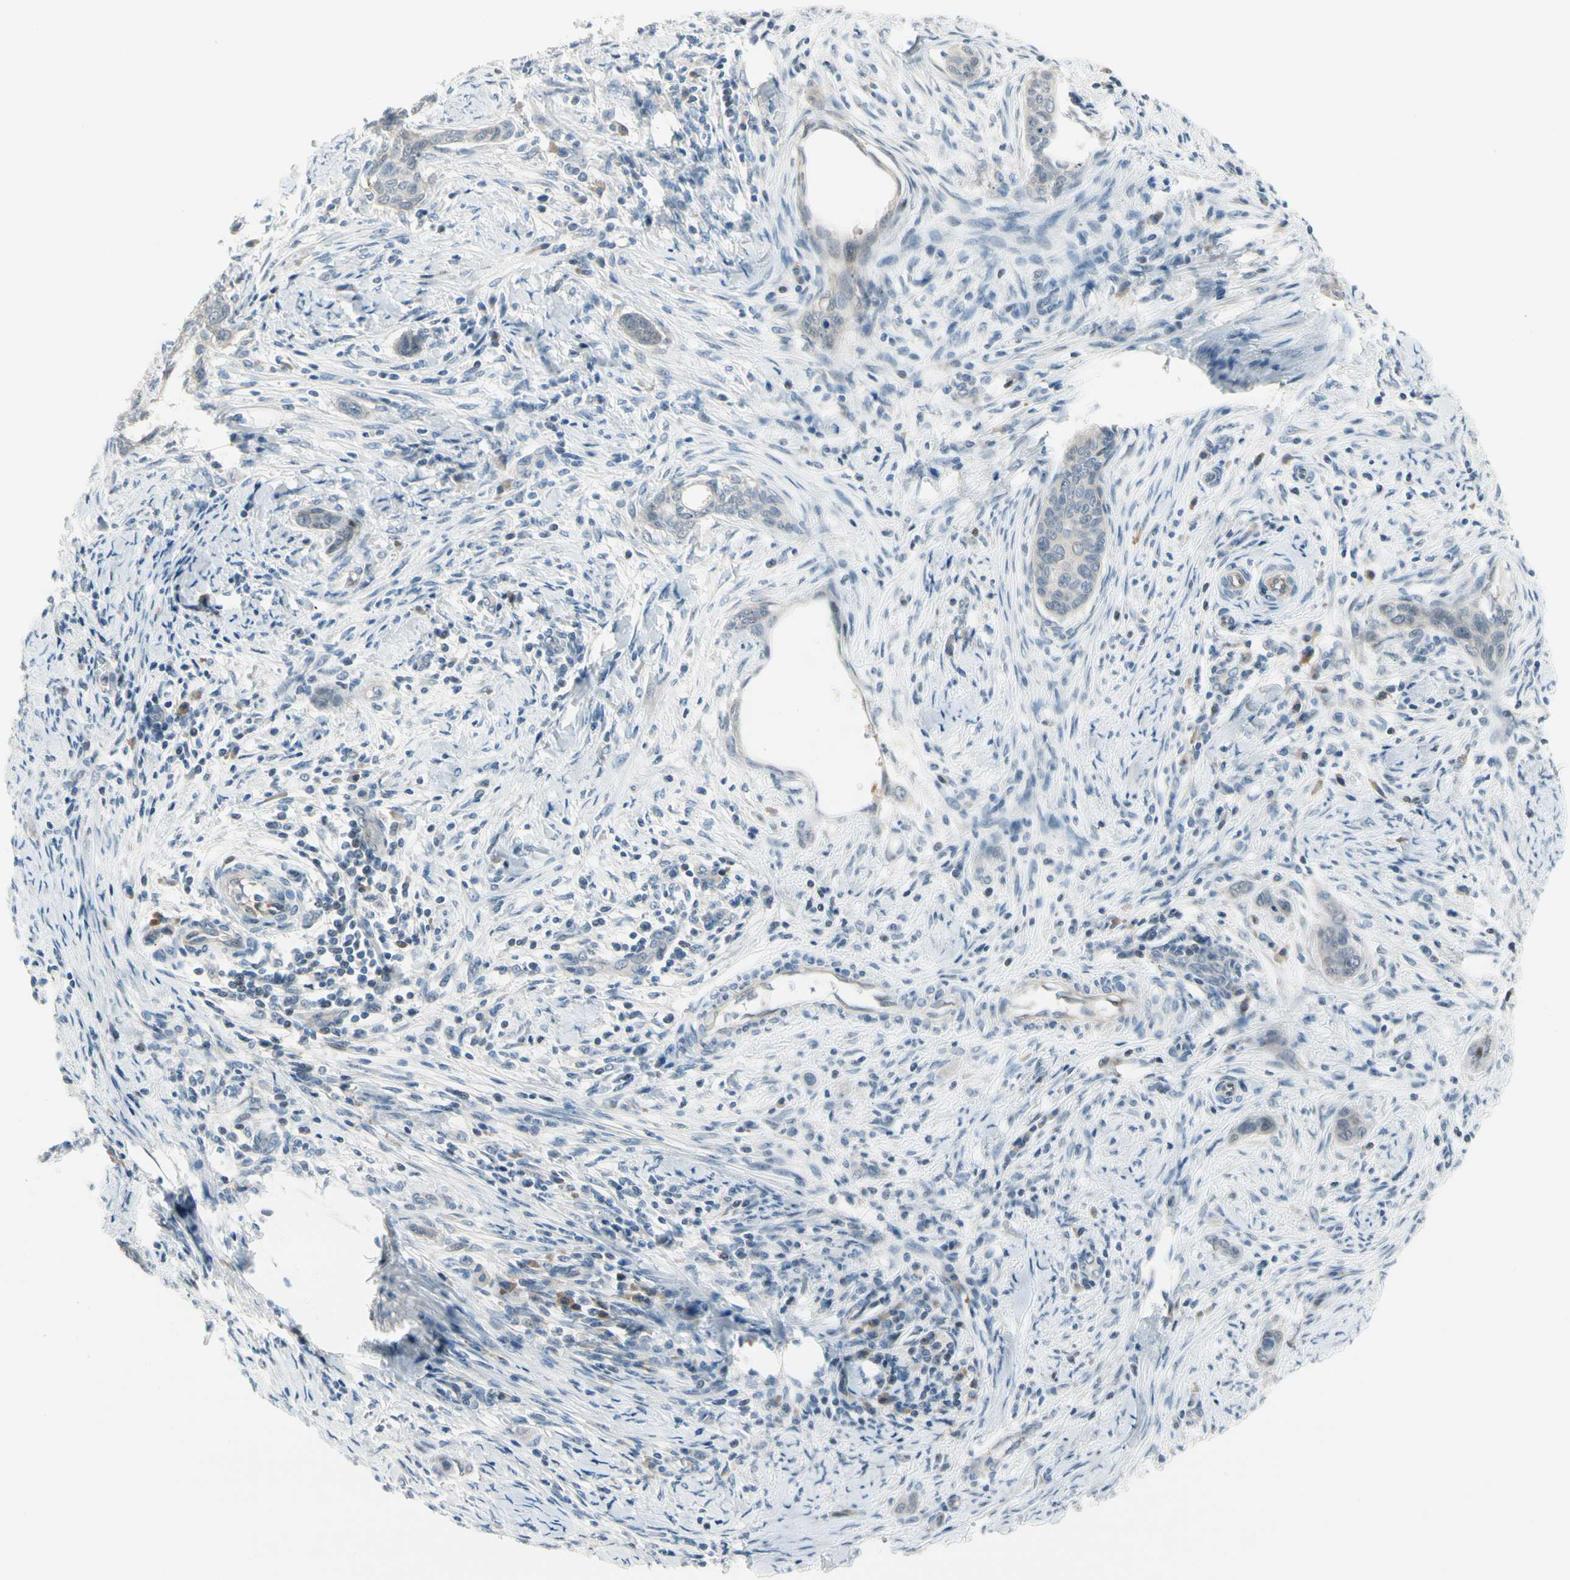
{"staining": {"intensity": "negative", "quantity": "none", "location": "none"}, "tissue": "cervical cancer", "cell_type": "Tumor cells", "image_type": "cancer", "snomed": [{"axis": "morphology", "description": "Squamous cell carcinoma, NOS"}, {"axis": "topography", "description": "Cervix"}], "caption": "Cervical cancer (squamous cell carcinoma) was stained to show a protein in brown. There is no significant staining in tumor cells.", "gene": "CFAP36", "patient": {"sex": "female", "age": 33}}